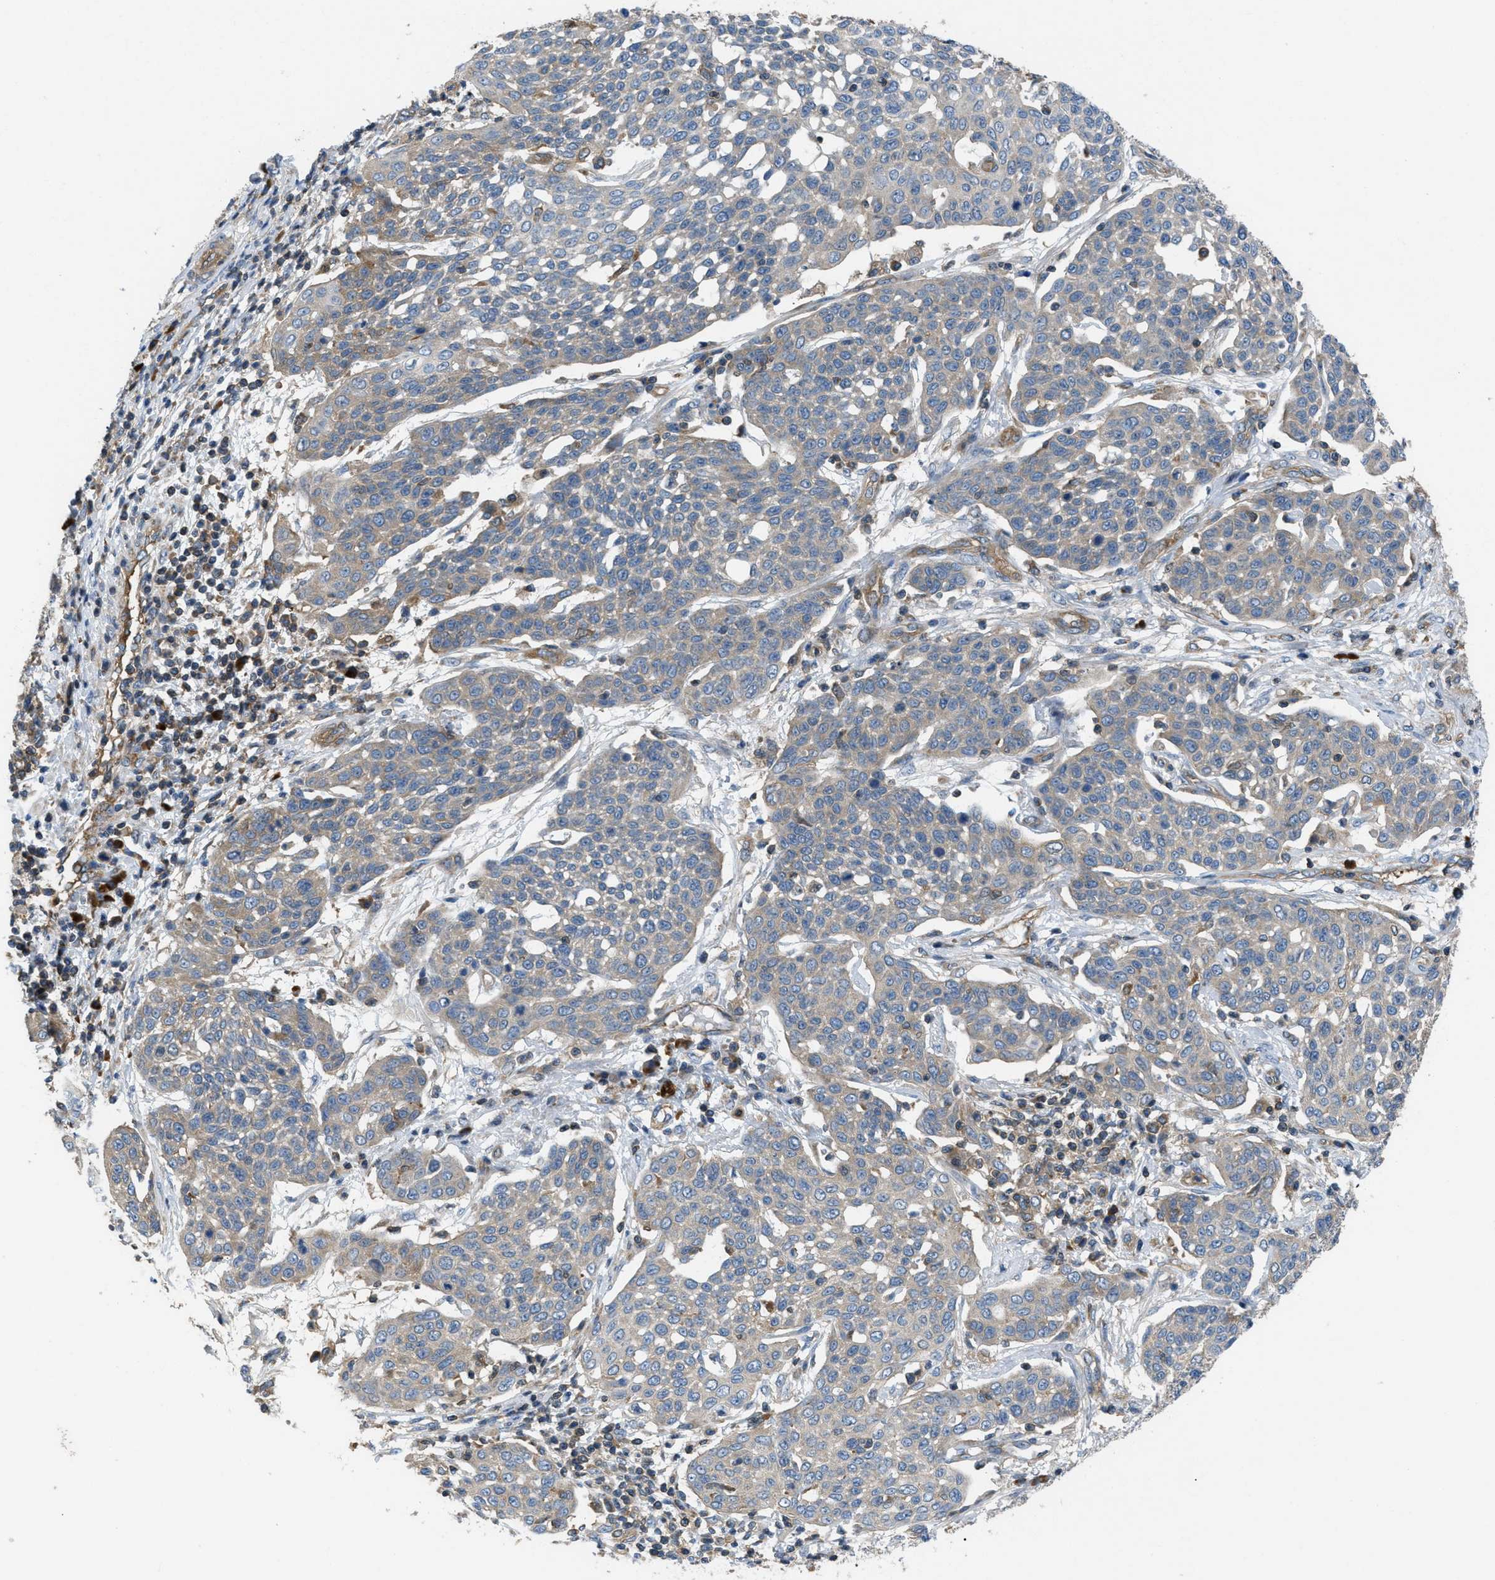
{"staining": {"intensity": "moderate", "quantity": "<25%", "location": "cytoplasmic/membranous"}, "tissue": "cervical cancer", "cell_type": "Tumor cells", "image_type": "cancer", "snomed": [{"axis": "morphology", "description": "Squamous cell carcinoma, NOS"}, {"axis": "topography", "description": "Cervix"}], "caption": "Cervical squamous cell carcinoma stained for a protein demonstrates moderate cytoplasmic/membranous positivity in tumor cells.", "gene": "ATP2A3", "patient": {"sex": "female", "age": 34}}